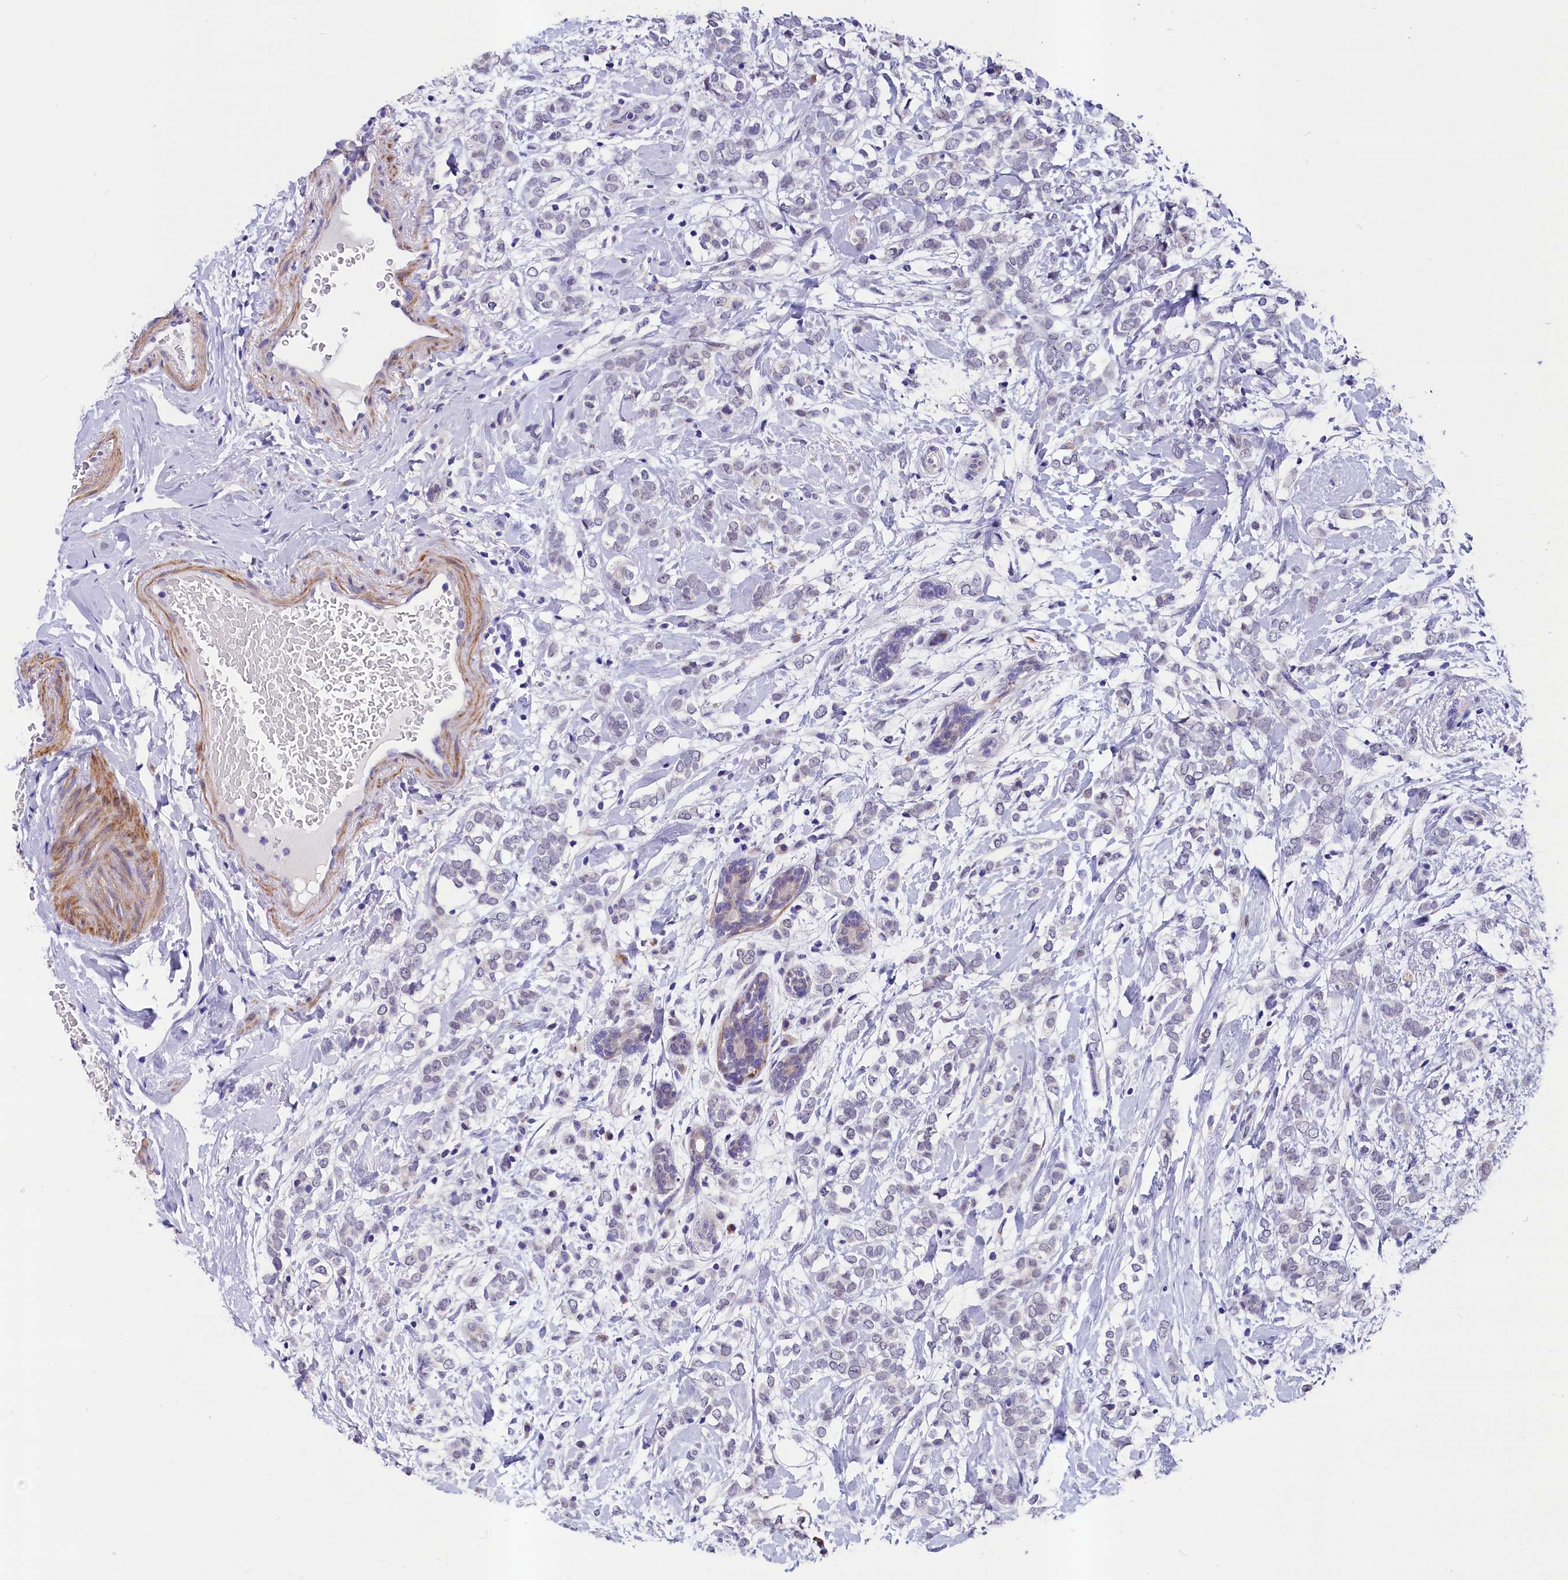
{"staining": {"intensity": "negative", "quantity": "none", "location": "none"}, "tissue": "breast cancer", "cell_type": "Tumor cells", "image_type": "cancer", "snomed": [{"axis": "morphology", "description": "Normal tissue, NOS"}, {"axis": "morphology", "description": "Lobular carcinoma"}, {"axis": "topography", "description": "Breast"}], "caption": "This is a micrograph of immunohistochemistry (IHC) staining of breast cancer, which shows no positivity in tumor cells.", "gene": "SCD5", "patient": {"sex": "female", "age": 47}}